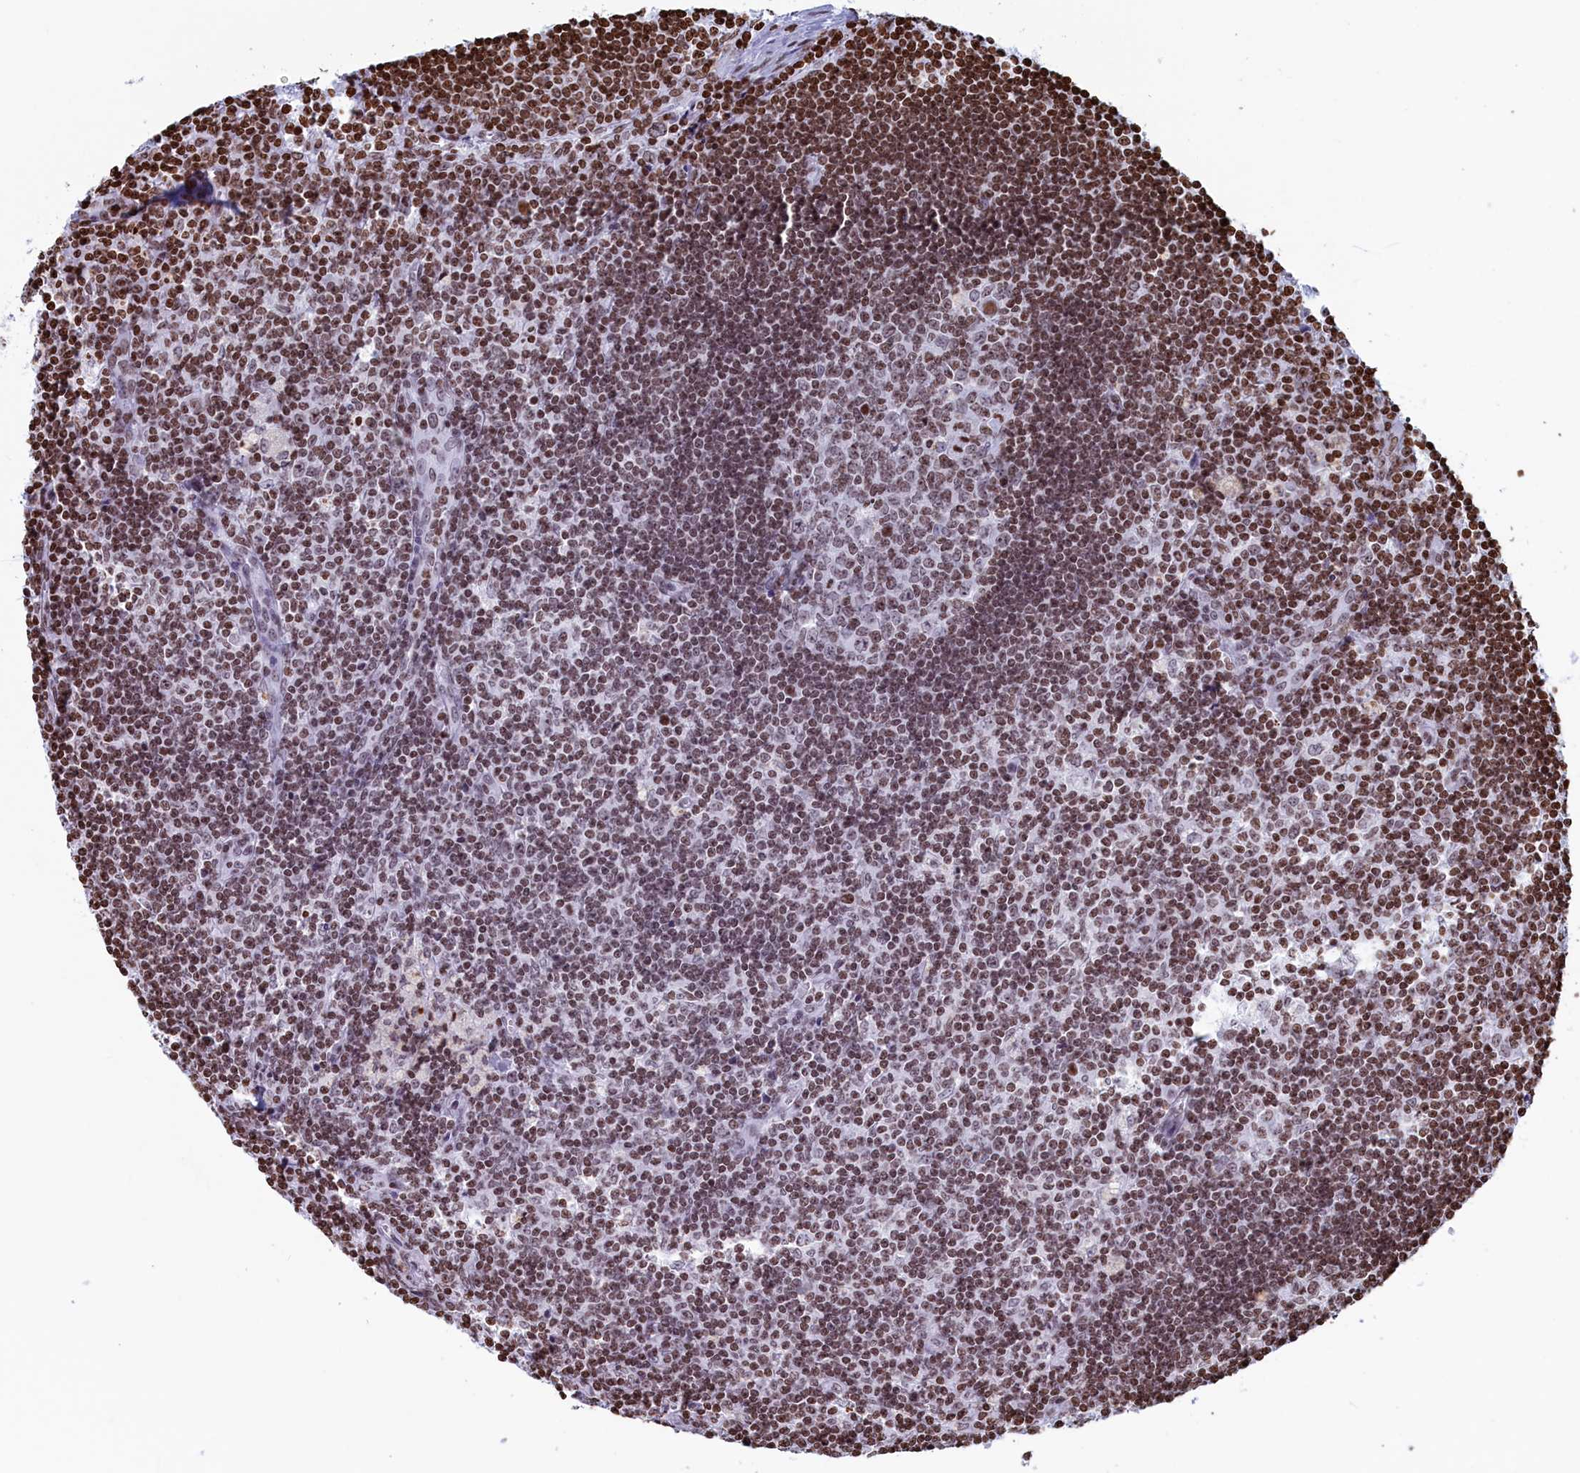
{"staining": {"intensity": "moderate", "quantity": "25%-75%", "location": "nuclear"}, "tissue": "lymph node", "cell_type": "Germinal center cells", "image_type": "normal", "snomed": [{"axis": "morphology", "description": "Normal tissue, NOS"}, {"axis": "topography", "description": "Lymph node"}], "caption": "High-power microscopy captured an immunohistochemistry micrograph of unremarkable lymph node, revealing moderate nuclear positivity in about 25%-75% of germinal center cells.", "gene": "APOBEC3A", "patient": {"sex": "male", "age": 58}}